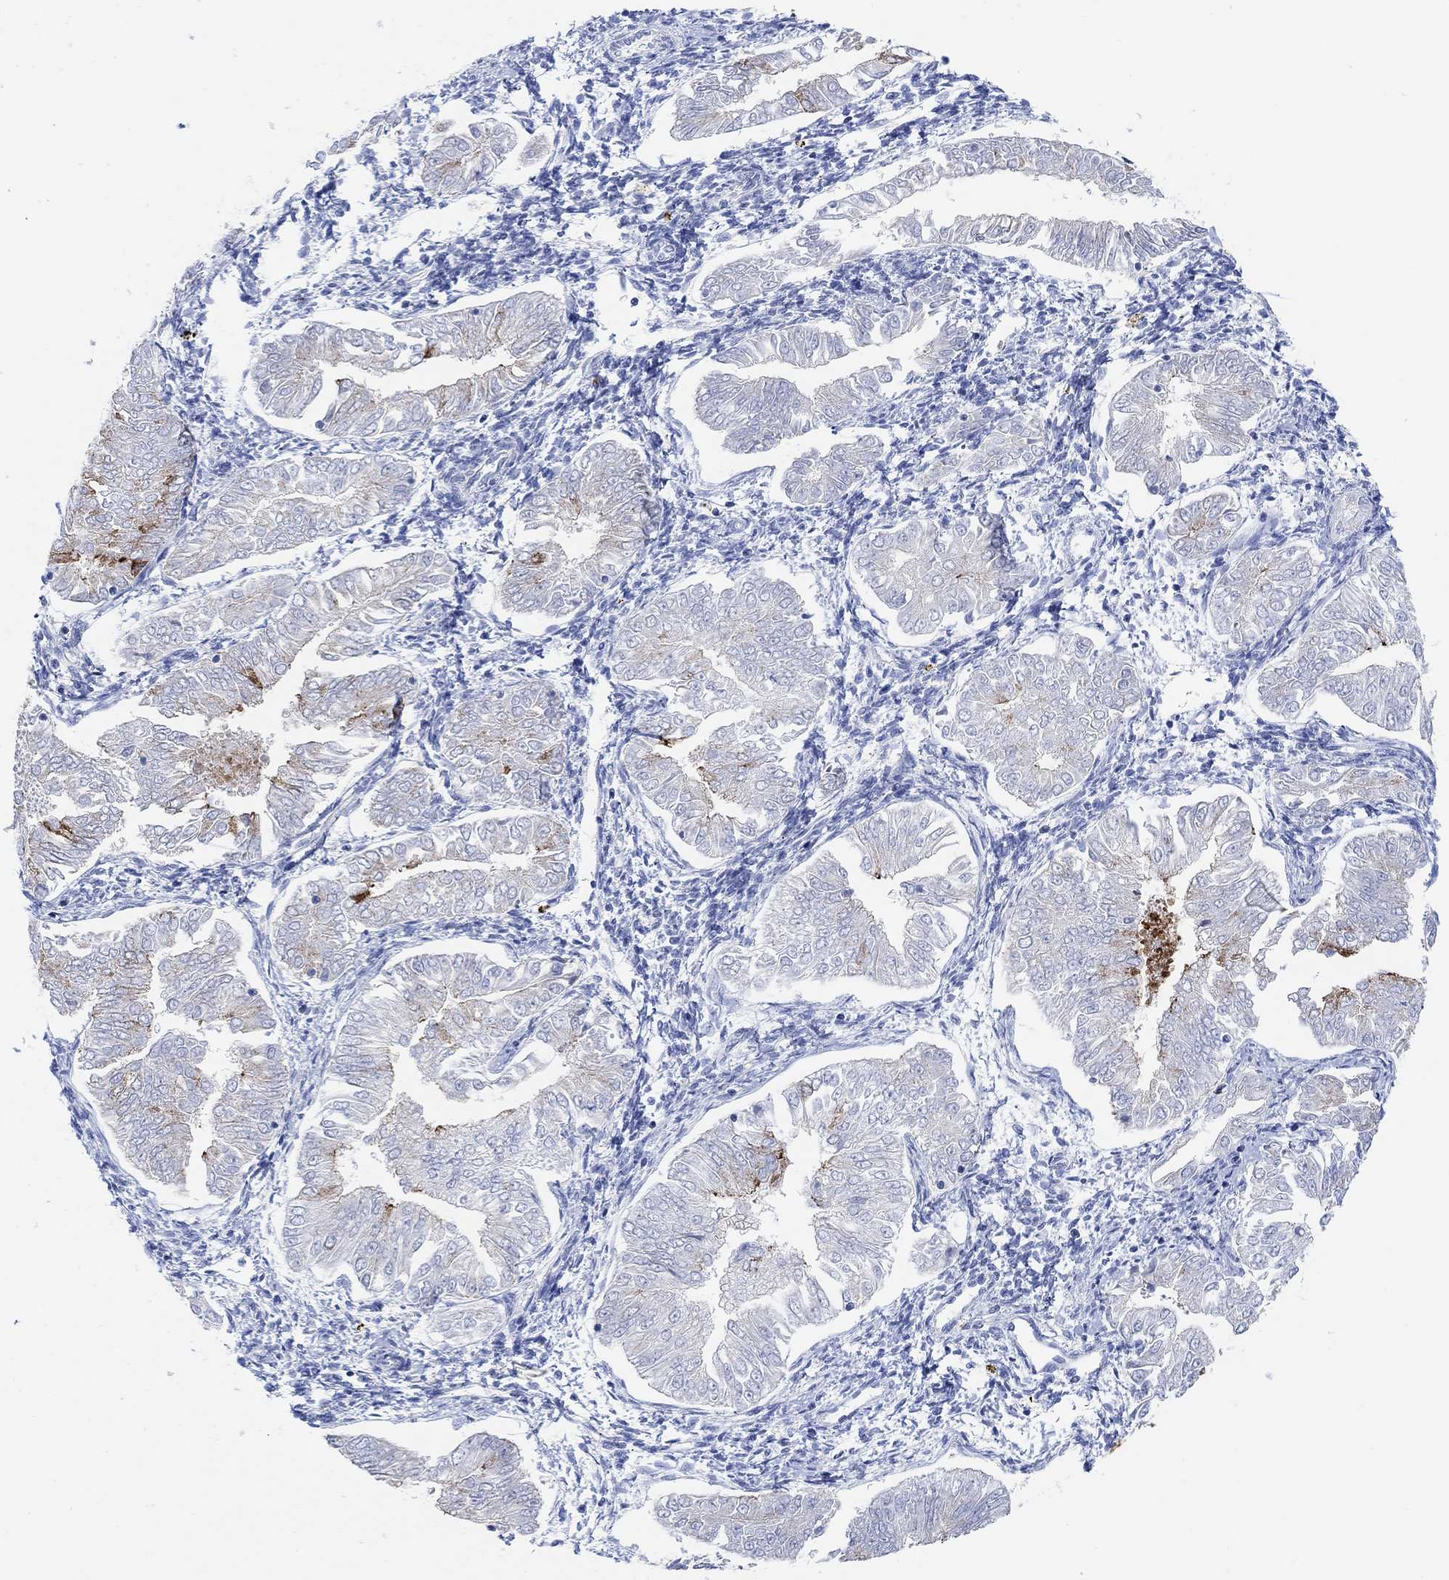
{"staining": {"intensity": "strong", "quantity": "<25%", "location": "cytoplasmic/membranous"}, "tissue": "endometrial cancer", "cell_type": "Tumor cells", "image_type": "cancer", "snomed": [{"axis": "morphology", "description": "Adenocarcinoma, NOS"}, {"axis": "topography", "description": "Endometrium"}], "caption": "A medium amount of strong cytoplasmic/membranous staining is appreciated in approximately <25% of tumor cells in endometrial cancer (adenocarcinoma) tissue. (DAB (3,3'-diaminobenzidine) = brown stain, brightfield microscopy at high magnification).", "gene": "RIMS1", "patient": {"sex": "female", "age": 53}}